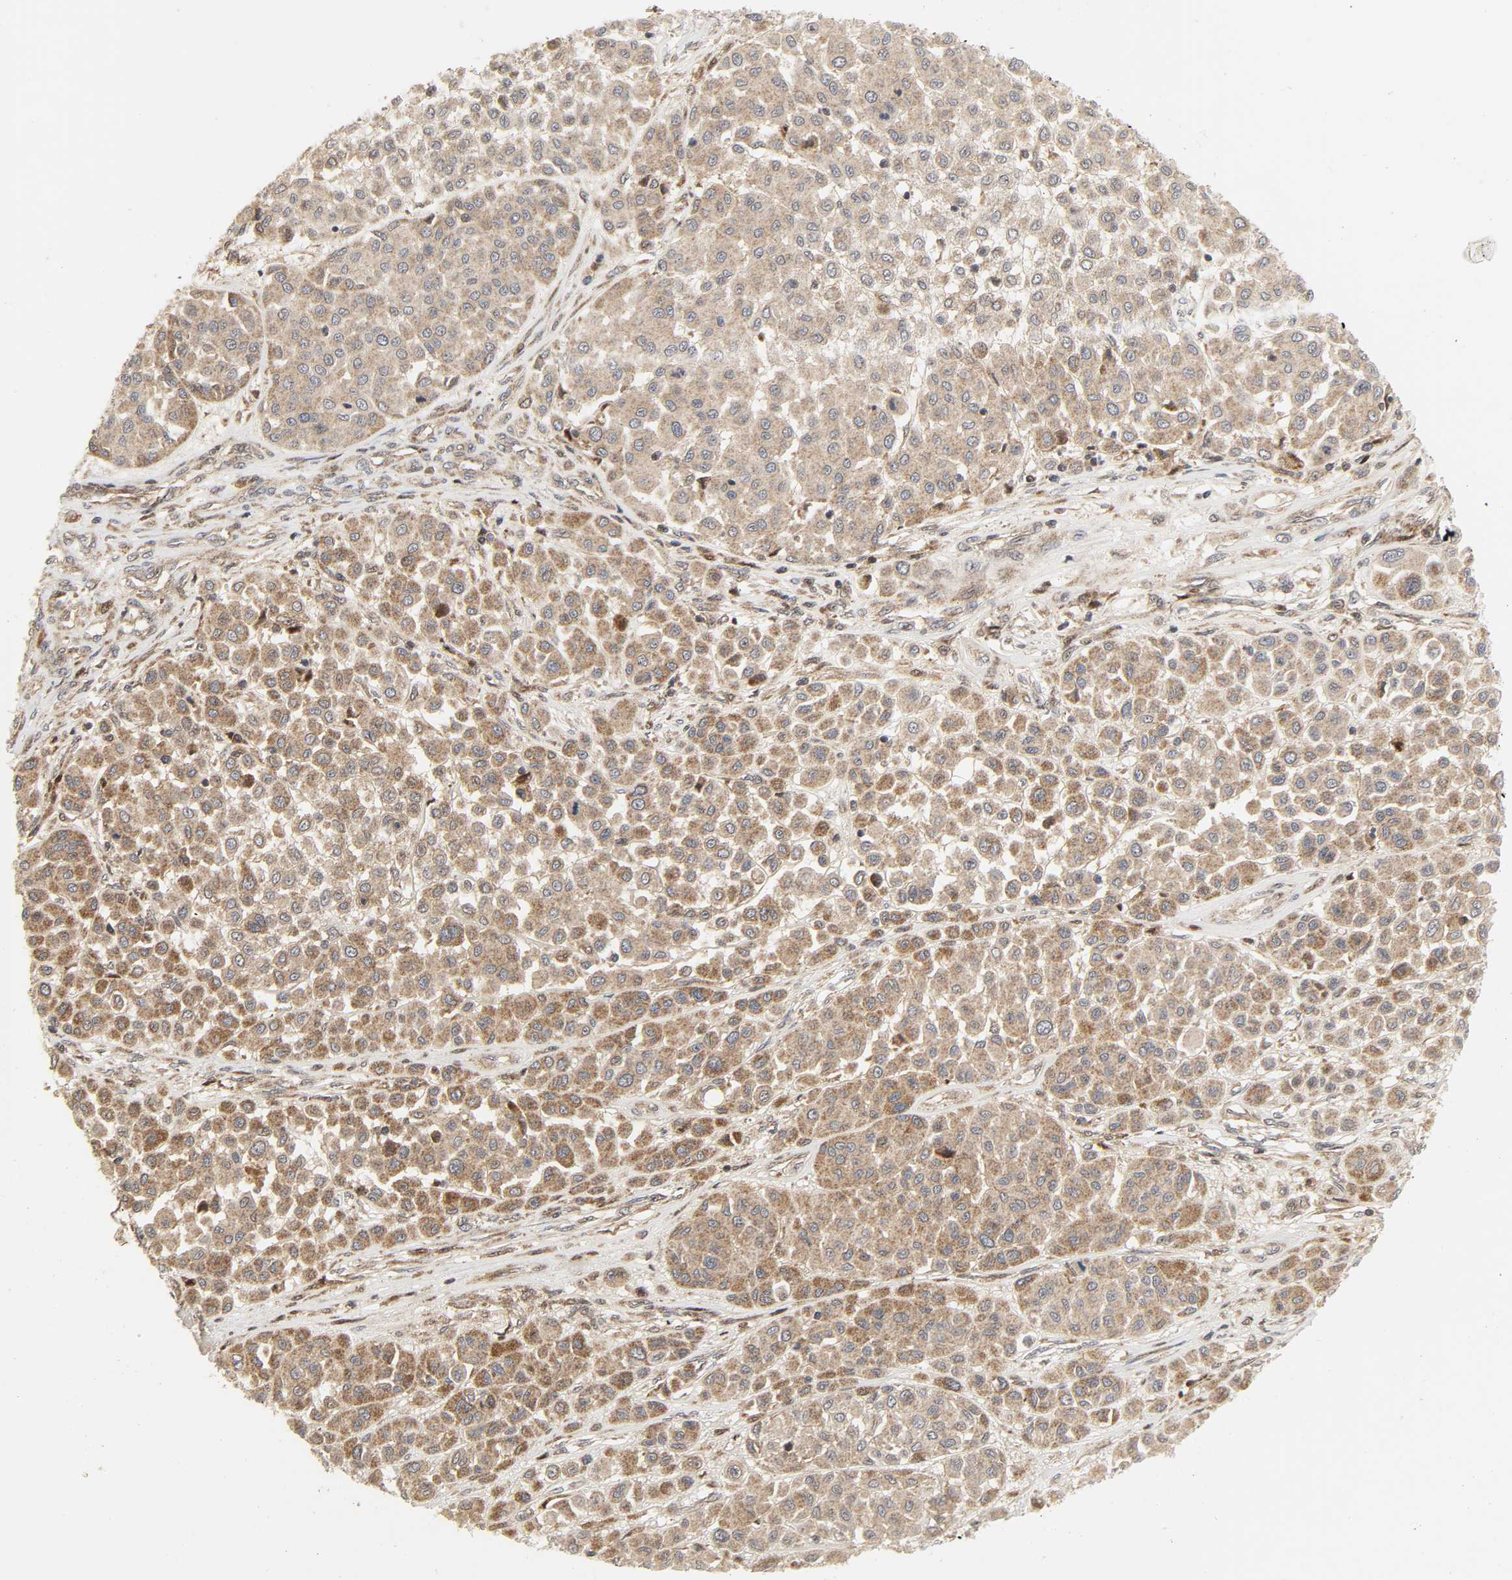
{"staining": {"intensity": "moderate", "quantity": ">75%", "location": "cytoplasmic/membranous"}, "tissue": "melanoma", "cell_type": "Tumor cells", "image_type": "cancer", "snomed": [{"axis": "morphology", "description": "Malignant melanoma, Metastatic site"}, {"axis": "topography", "description": "Soft tissue"}], "caption": "Human melanoma stained with a protein marker shows moderate staining in tumor cells.", "gene": "CHUK", "patient": {"sex": "male", "age": 41}}